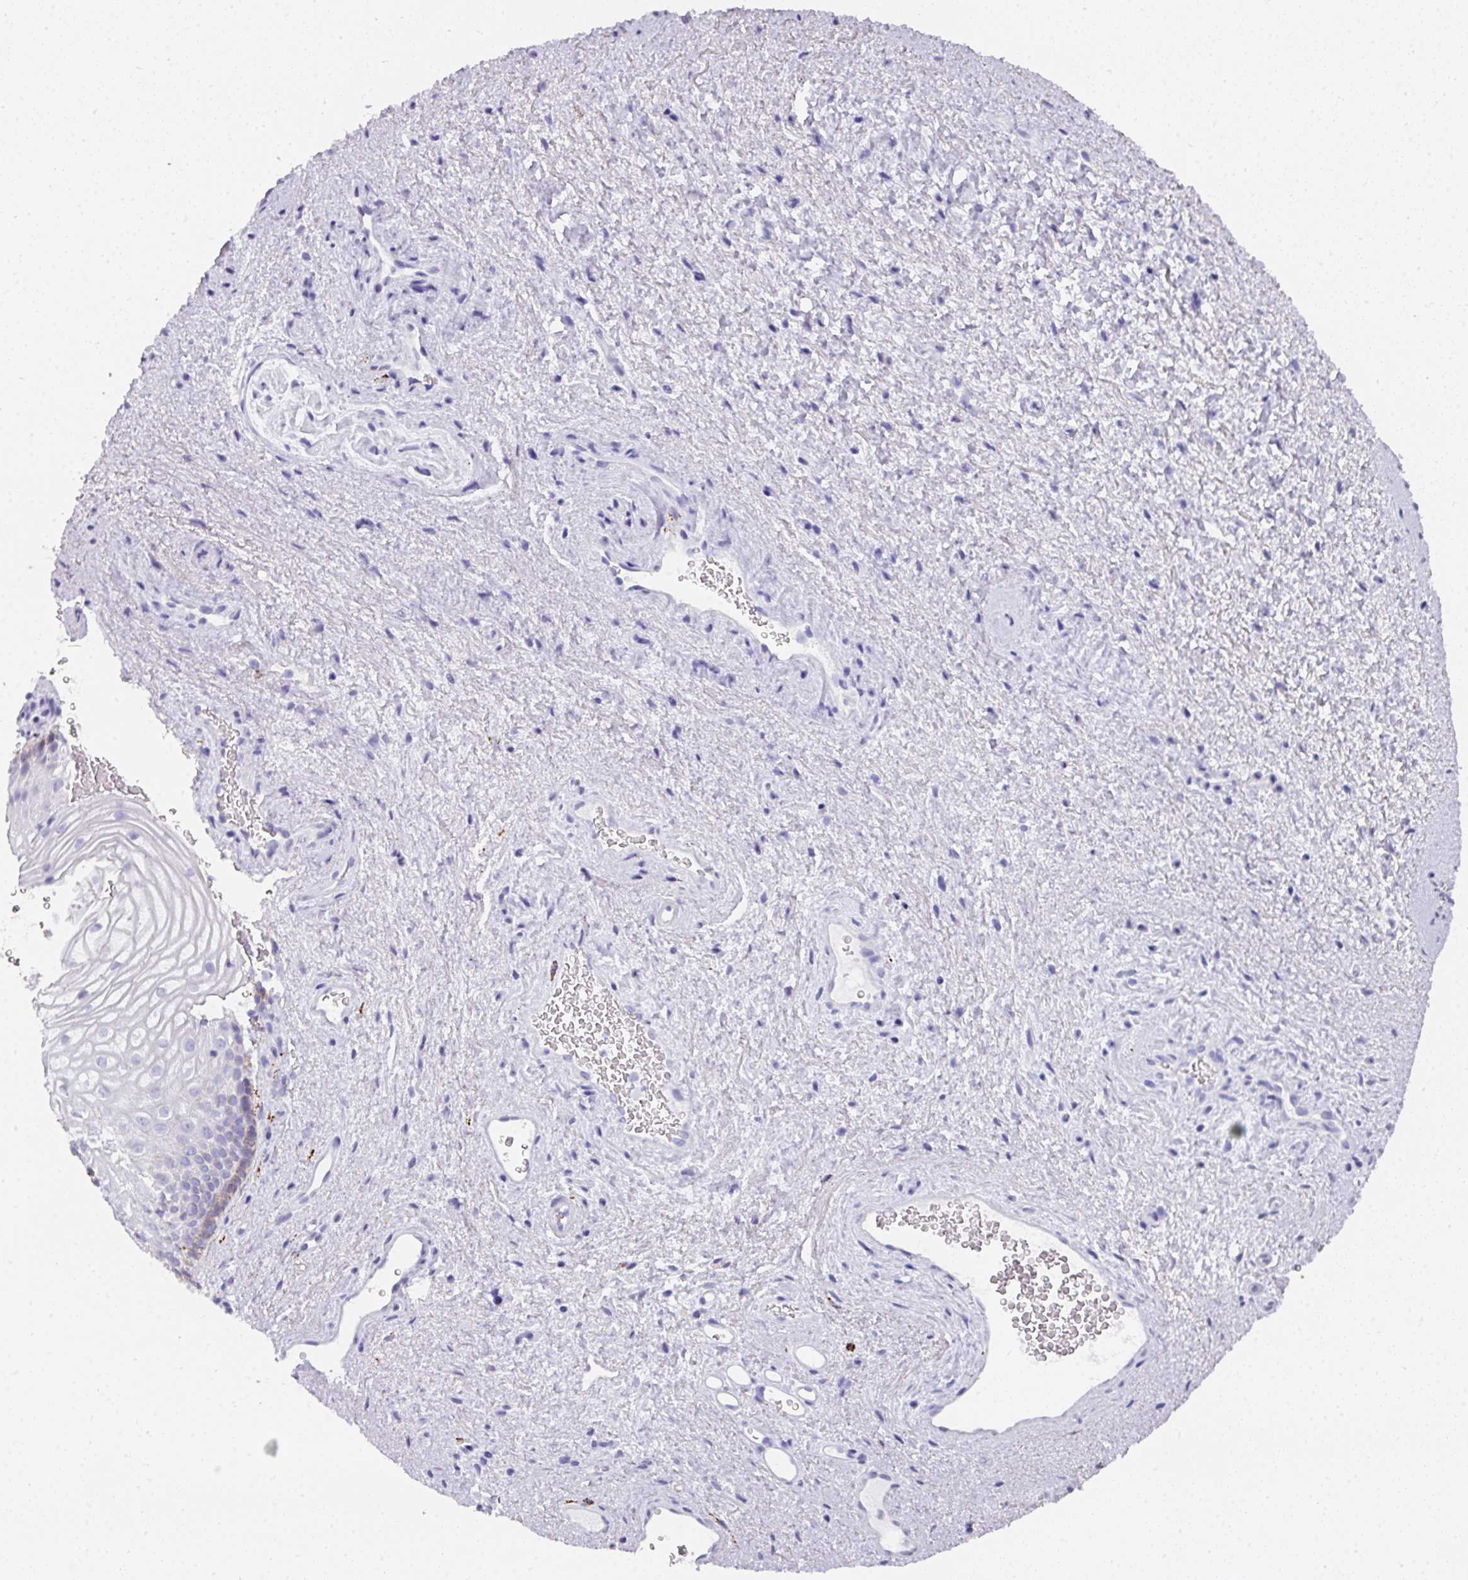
{"staining": {"intensity": "negative", "quantity": "none", "location": "none"}, "tissue": "vagina", "cell_type": "Squamous epithelial cells", "image_type": "normal", "snomed": [{"axis": "morphology", "description": "Normal tissue, NOS"}, {"axis": "topography", "description": "Vagina"}], "caption": "The histopathology image reveals no significant expression in squamous epithelial cells of vagina. (Stains: DAB immunohistochemistry (IHC) with hematoxylin counter stain, Microscopy: brightfield microscopy at high magnification).", "gene": "MMACHC", "patient": {"sex": "female", "age": 47}}